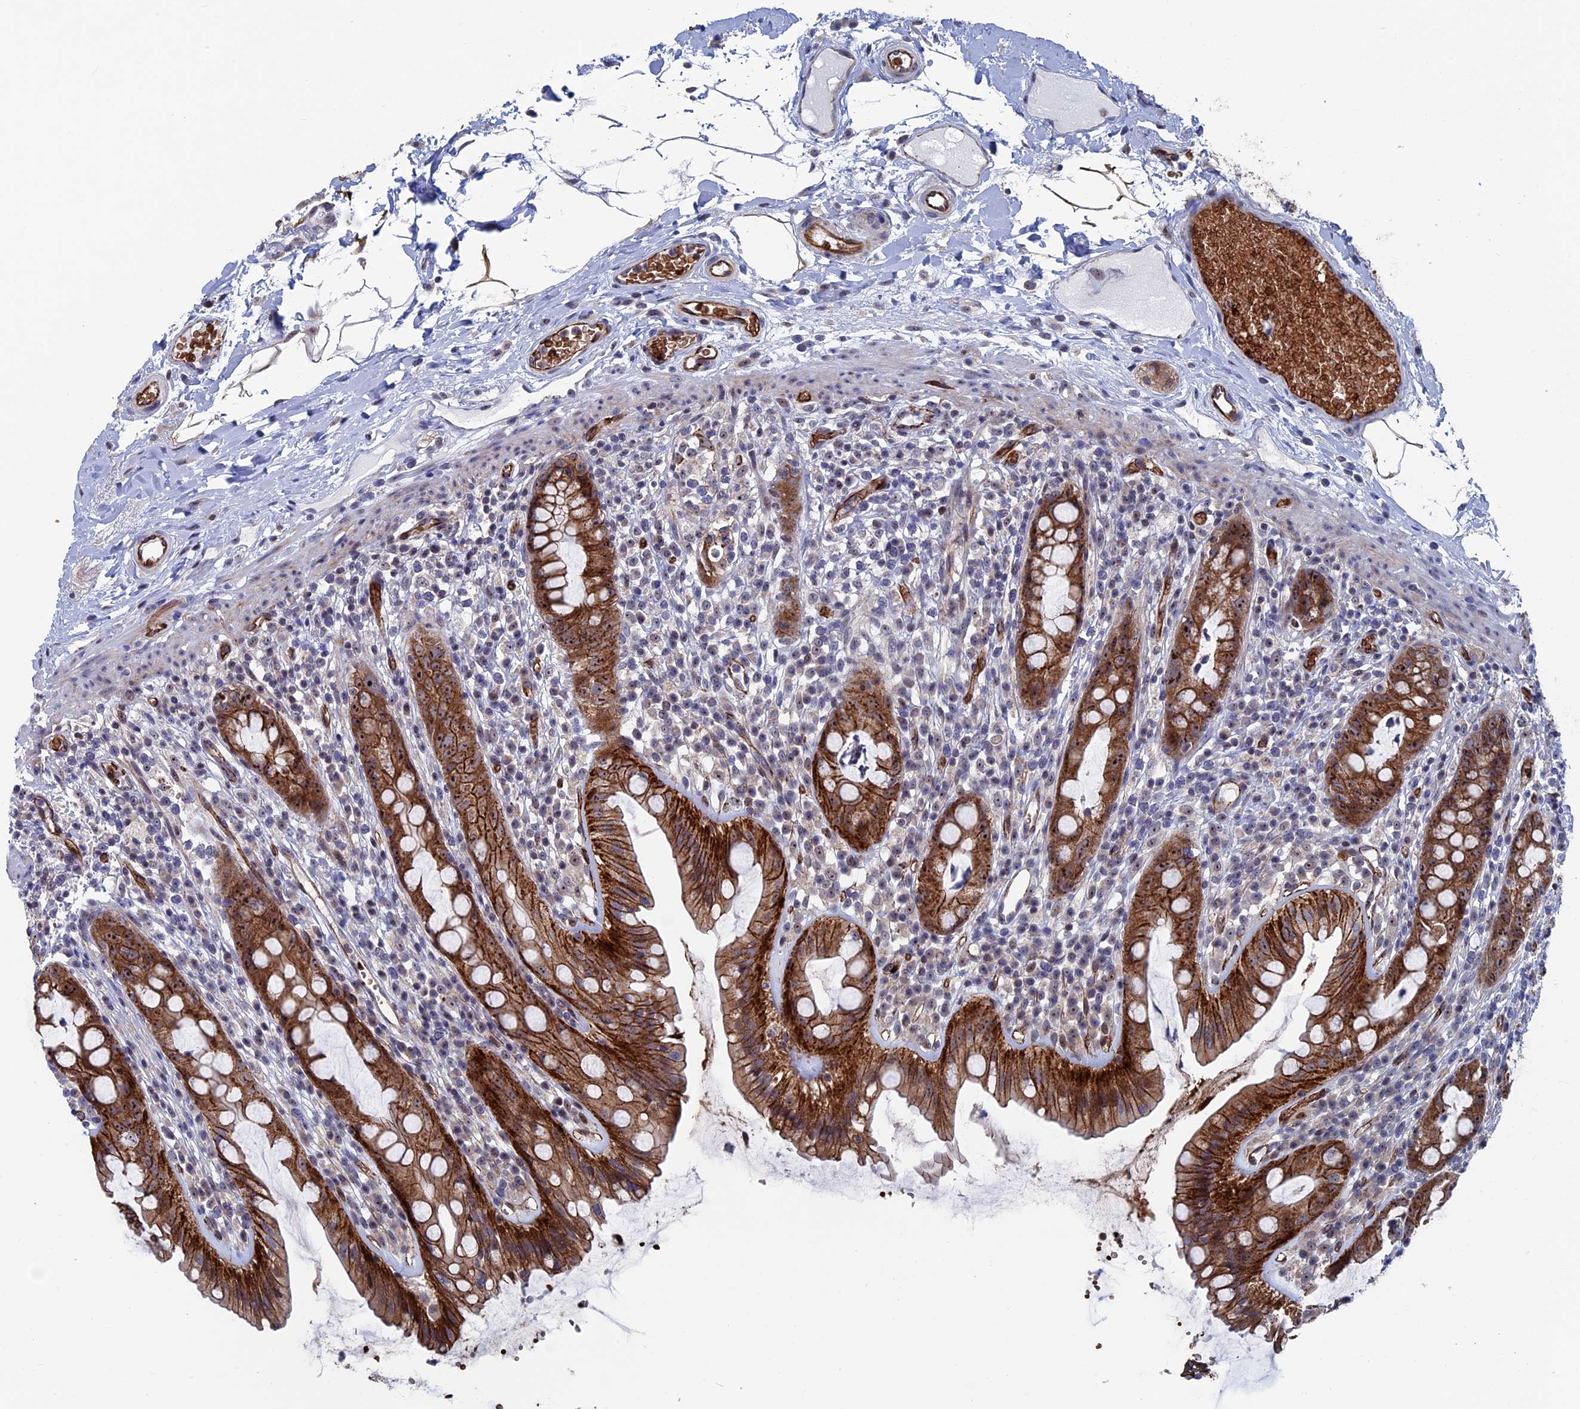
{"staining": {"intensity": "strong", "quantity": ">75%", "location": "cytoplasmic/membranous,nuclear"}, "tissue": "rectum", "cell_type": "Glandular cells", "image_type": "normal", "snomed": [{"axis": "morphology", "description": "Normal tissue, NOS"}, {"axis": "topography", "description": "Rectum"}], "caption": "Immunohistochemistry (IHC) (DAB (3,3'-diaminobenzidine)) staining of normal rectum demonstrates strong cytoplasmic/membranous,nuclear protein staining in approximately >75% of glandular cells.", "gene": "EXOSC9", "patient": {"sex": "female", "age": 57}}